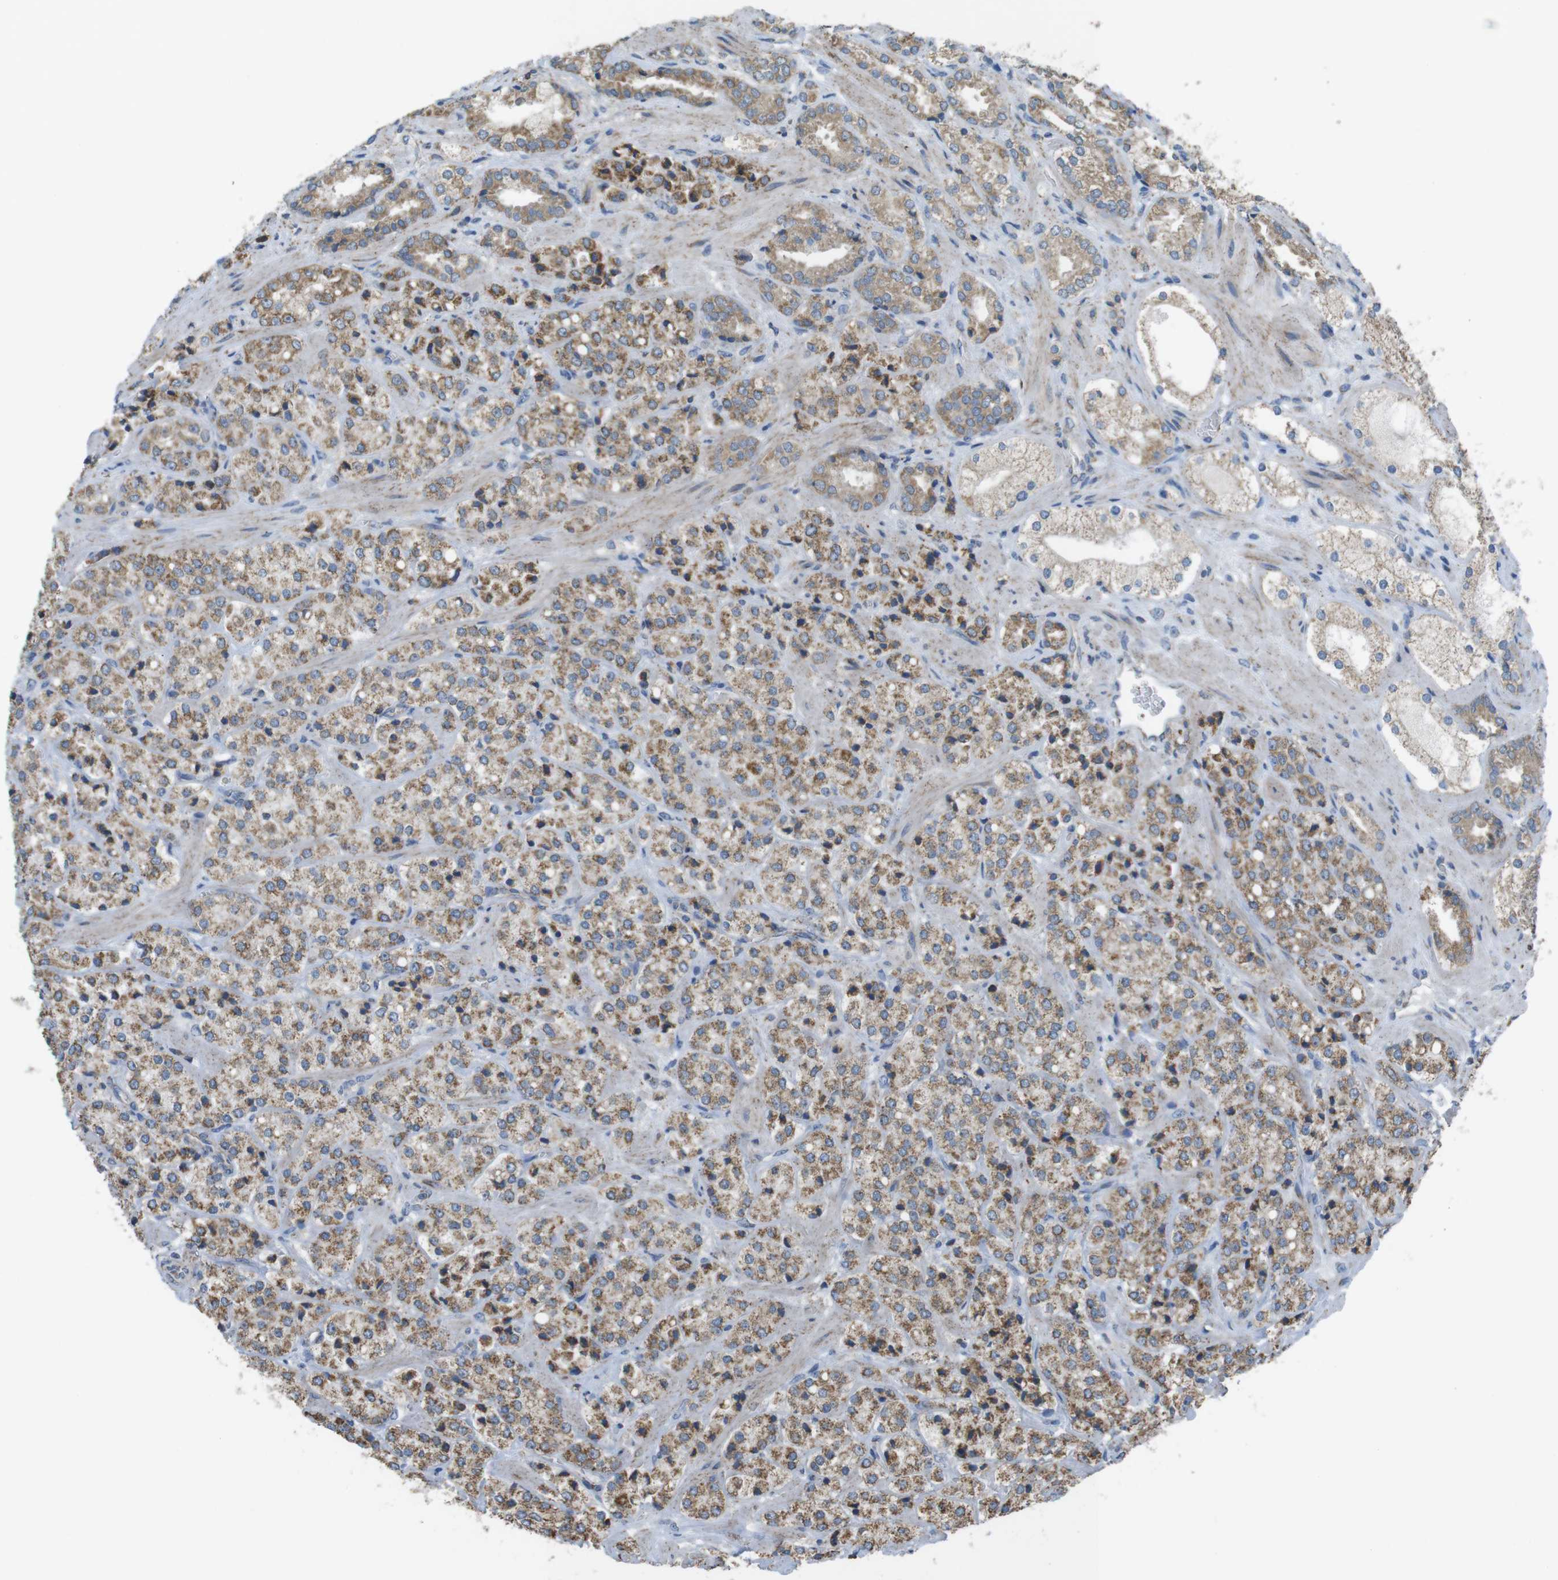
{"staining": {"intensity": "moderate", "quantity": ">75%", "location": "cytoplasmic/membranous"}, "tissue": "prostate cancer", "cell_type": "Tumor cells", "image_type": "cancer", "snomed": [{"axis": "morphology", "description": "Adenocarcinoma, High grade"}, {"axis": "topography", "description": "Prostate"}], "caption": "Prostate cancer stained with immunohistochemistry (IHC) exhibits moderate cytoplasmic/membranous staining in about >75% of tumor cells. (Brightfield microscopy of DAB IHC at high magnification).", "gene": "GRIK2", "patient": {"sex": "male", "age": 64}}